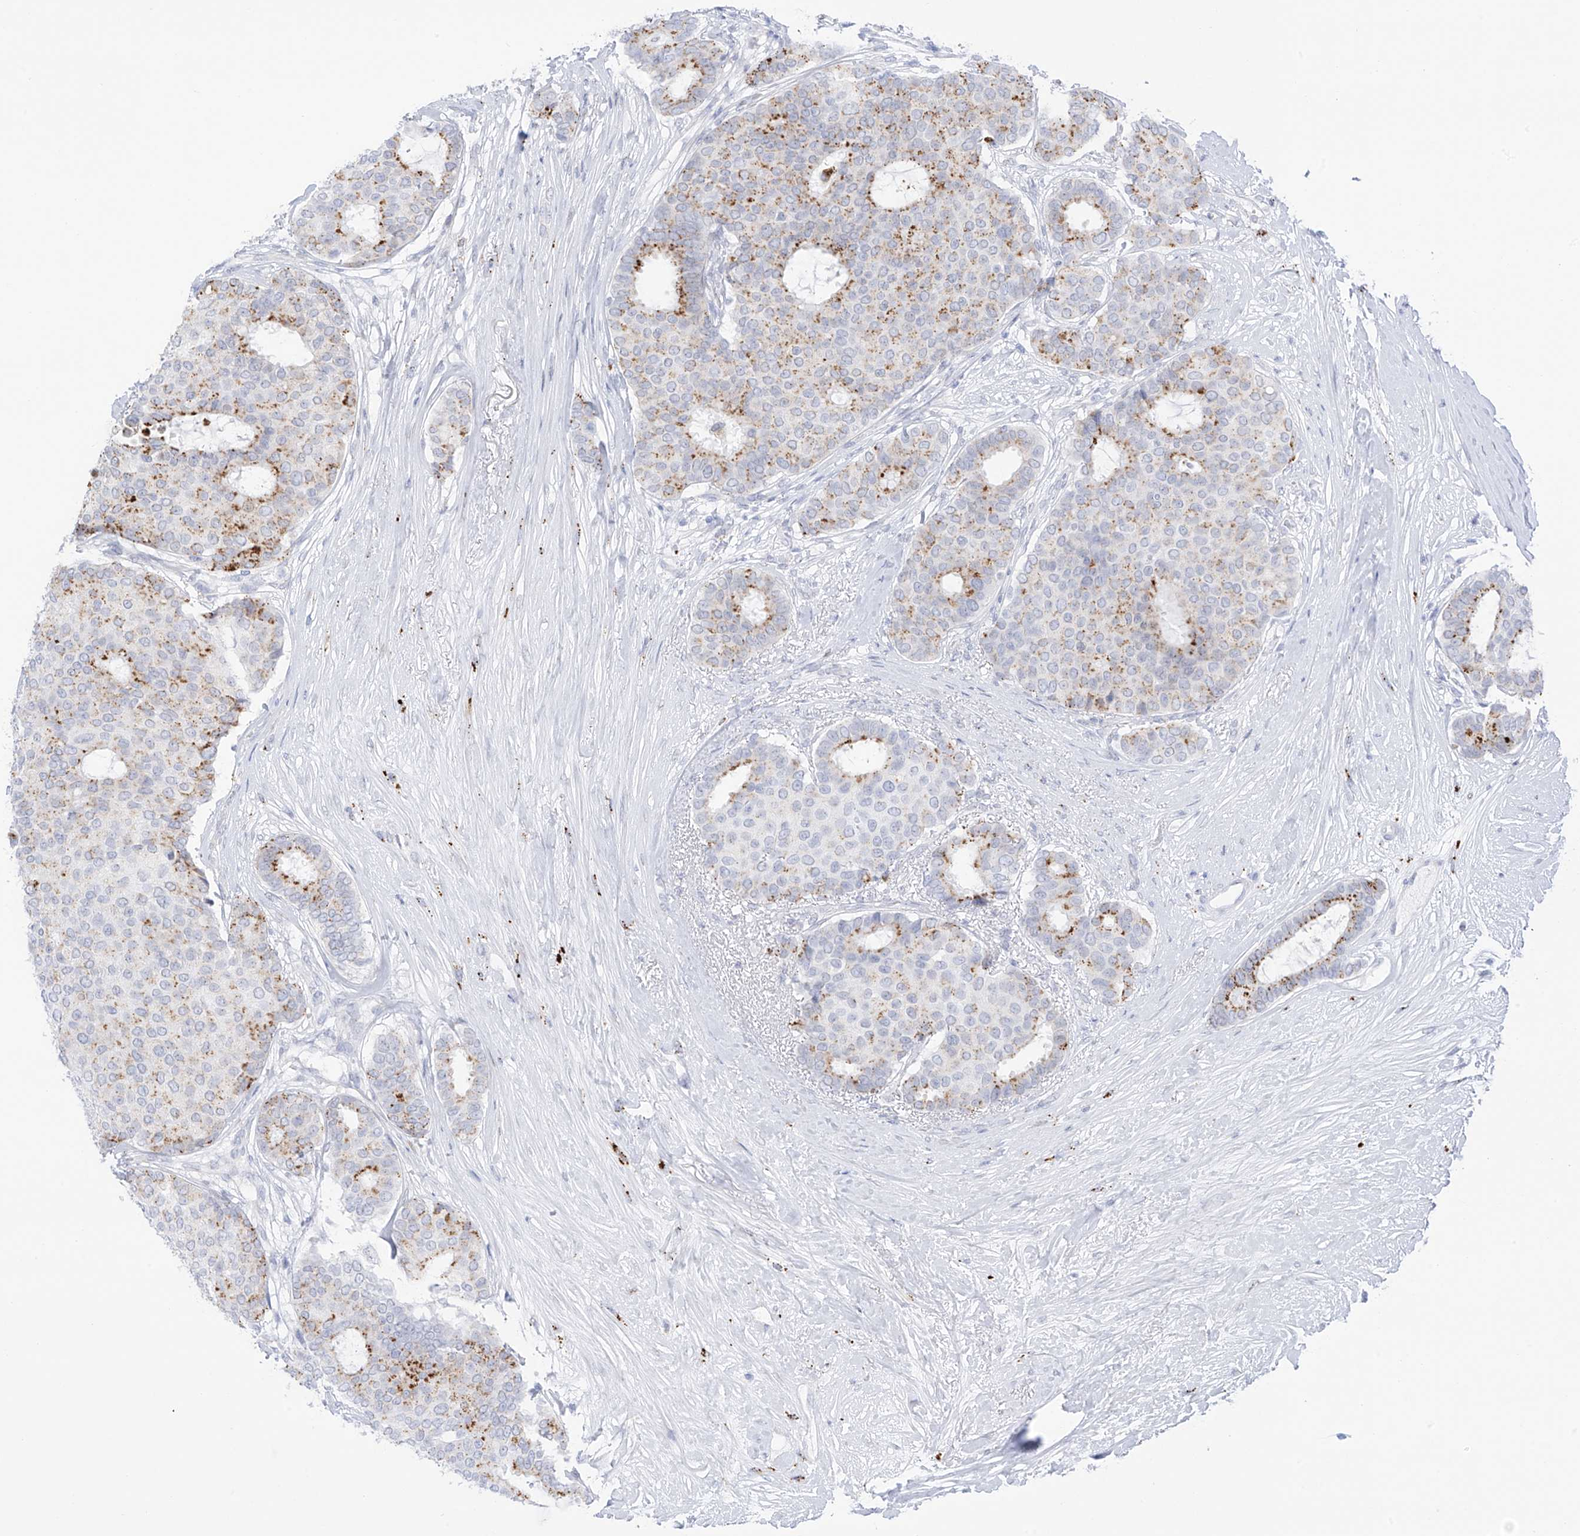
{"staining": {"intensity": "moderate", "quantity": "25%-75%", "location": "cytoplasmic/membranous"}, "tissue": "breast cancer", "cell_type": "Tumor cells", "image_type": "cancer", "snomed": [{"axis": "morphology", "description": "Duct carcinoma"}, {"axis": "topography", "description": "Breast"}], "caption": "Immunohistochemistry (DAB) staining of breast cancer displays moderate cytoplasmic/membranous protein staining in approximately 25%-75% of tumor cells.", "gene": "PSPH", "patient": {"sex": "female", "age": 75}}